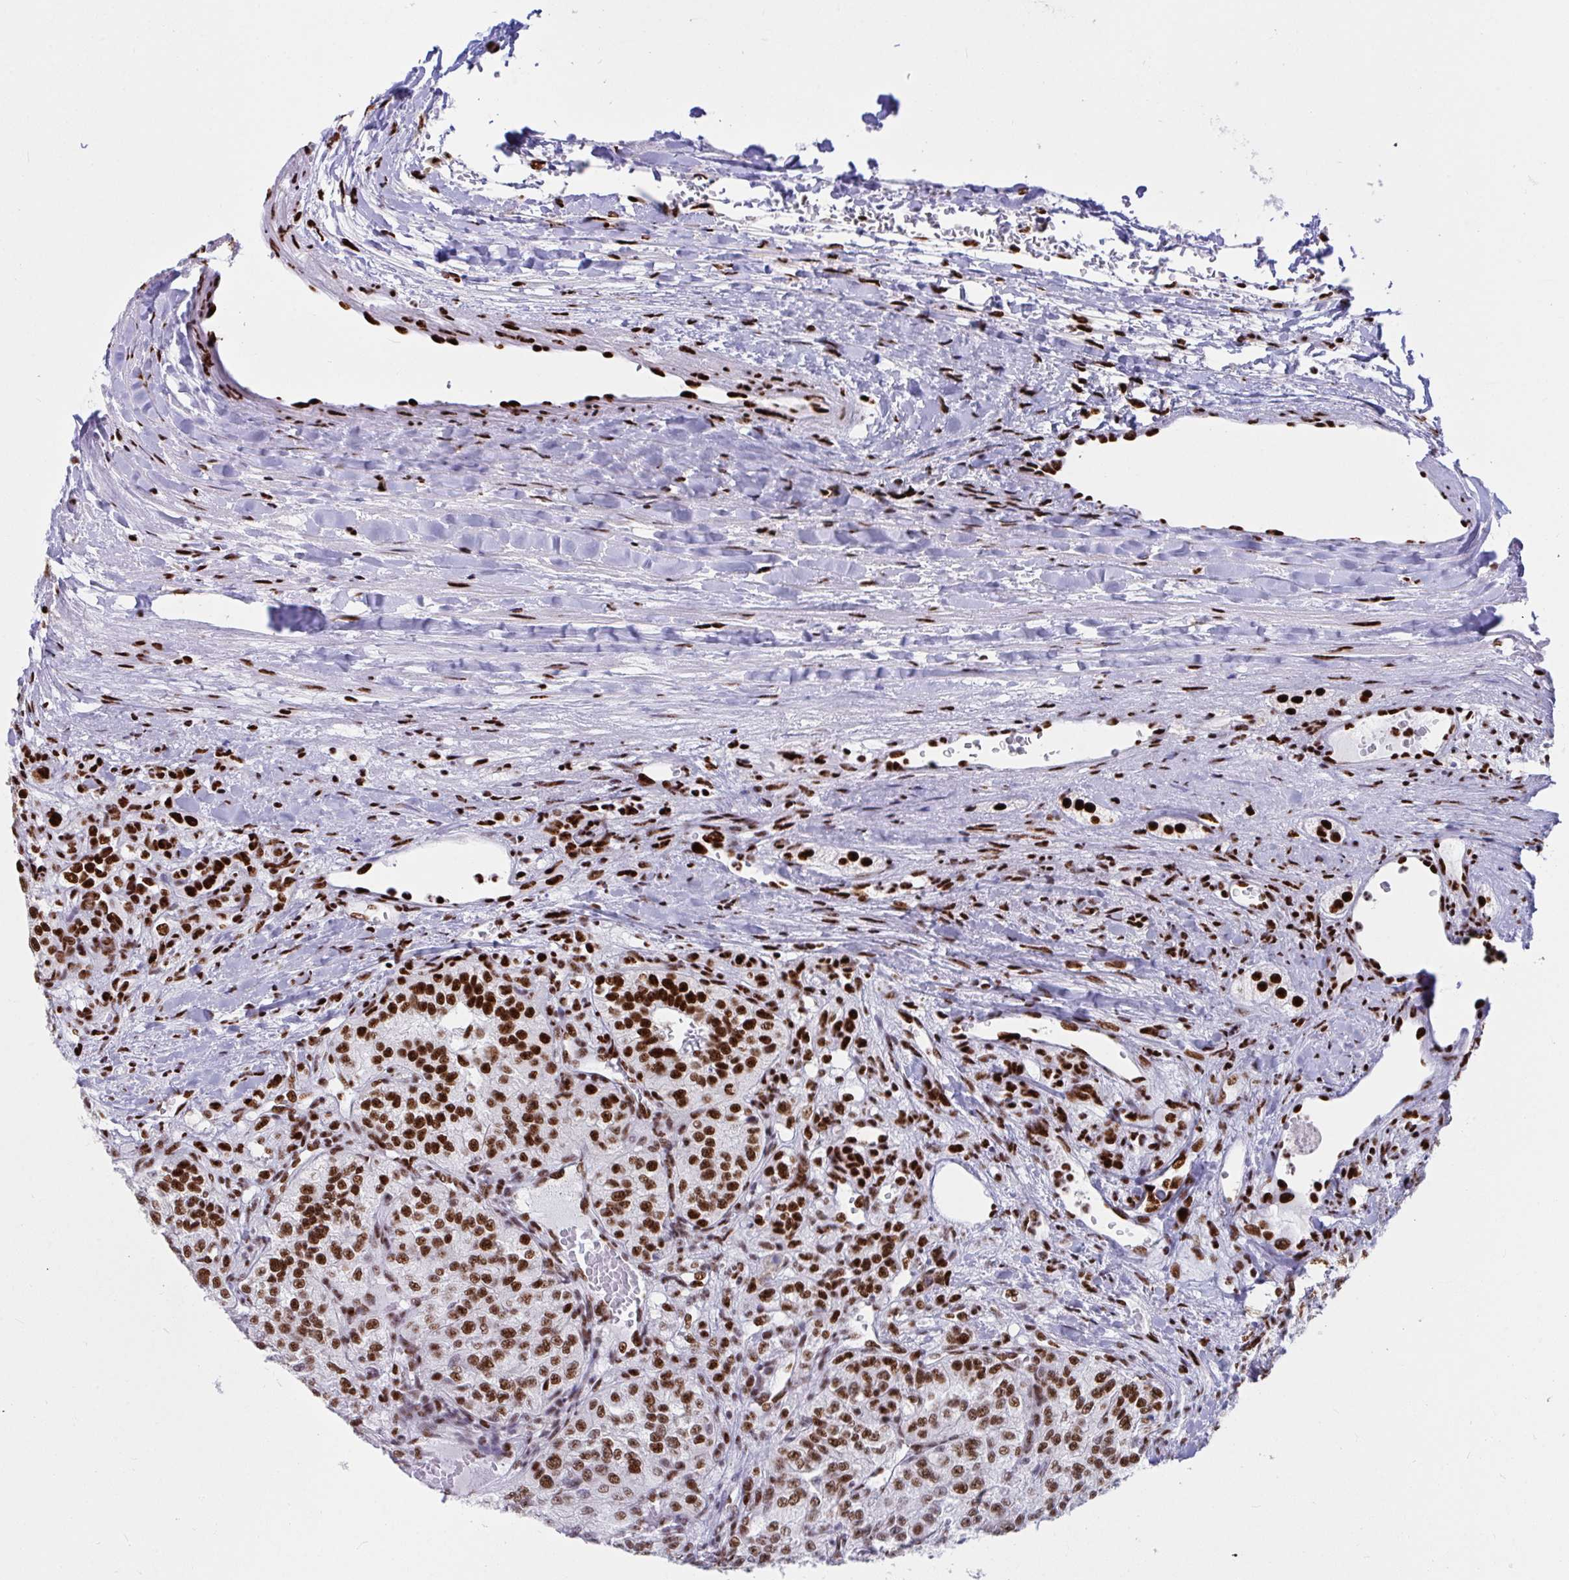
{"staining": {"intensity": "strong", "quantity": ">75%", "location": "nuclear"}, "tissue": "renal cancer", "cell_type": "Tumor cells", "image_type": "cancer", "snomed": [{"axis": "morphology", "description": "Adenocarcinoma, NOS"}, {"axis": "topography", "description": "Kidney"}], "caption": "Strong nuclear positivity is present in approximately >75% of tumor cells in renal cancer (adenocarcinoma).", "gene": "IKZF2", "patient": {"sex": "female", "age": 63}}